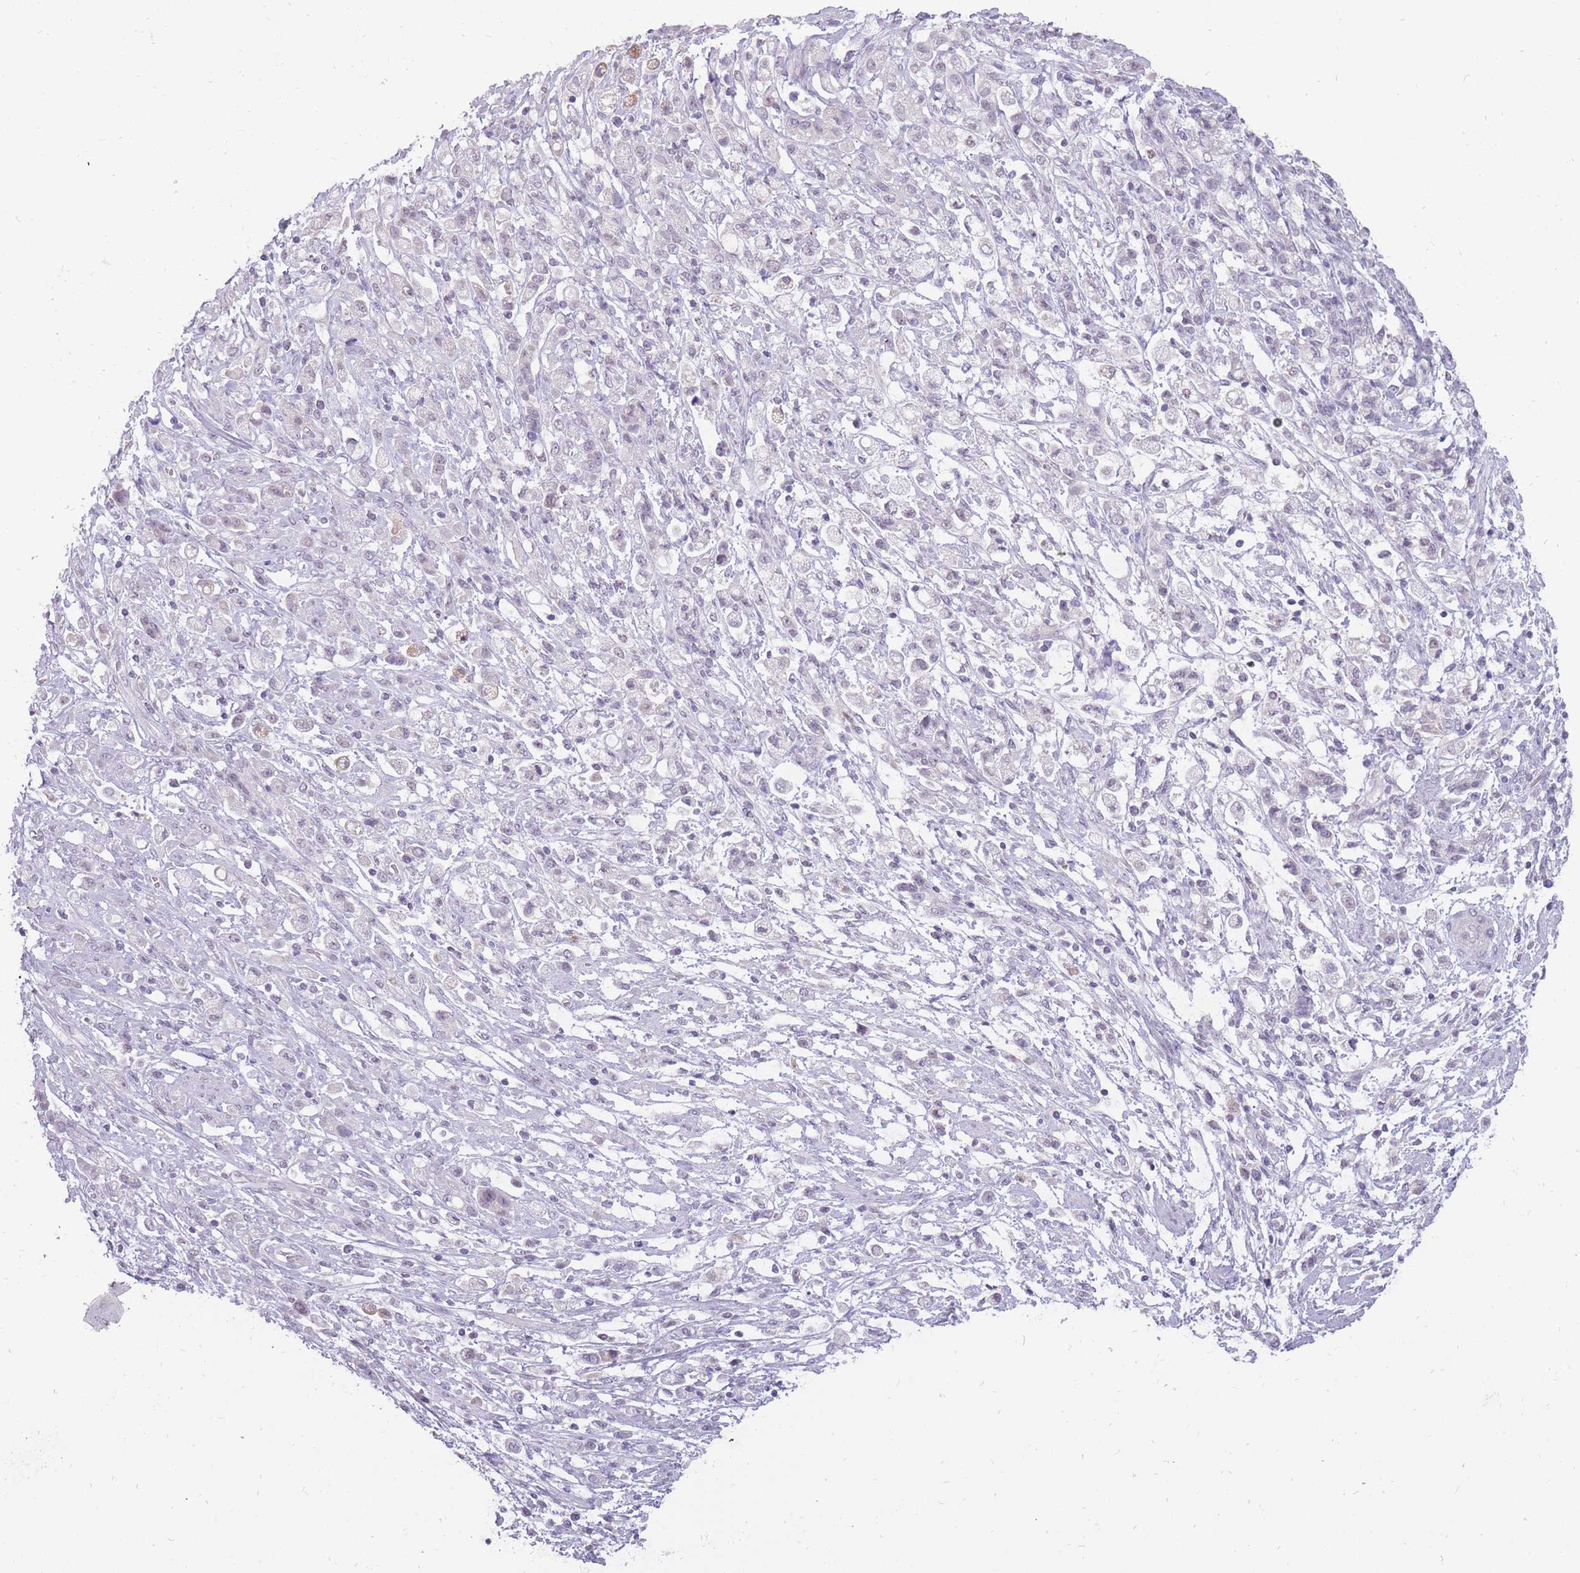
{"staining": {"intensity": "negative", "quantity": "none", "location": "none"}, "tissue": "stomach cancer", "cell_type": "Tumor cells", "image_type": "cancer", "snomed": [{"axis": "morphology", "description": "Adenocarcinoma, NOS"}, {"axis": "topography", "description": "Stomach"}], "caption": "IHC micrograph of neoplastic tissue: human stomach adenocarcinoma stained with DAB exhibits no significant protein positivity in tumor cells.", "gene": "POMZP3", "patient": {"sex": "female", "age": 60}}